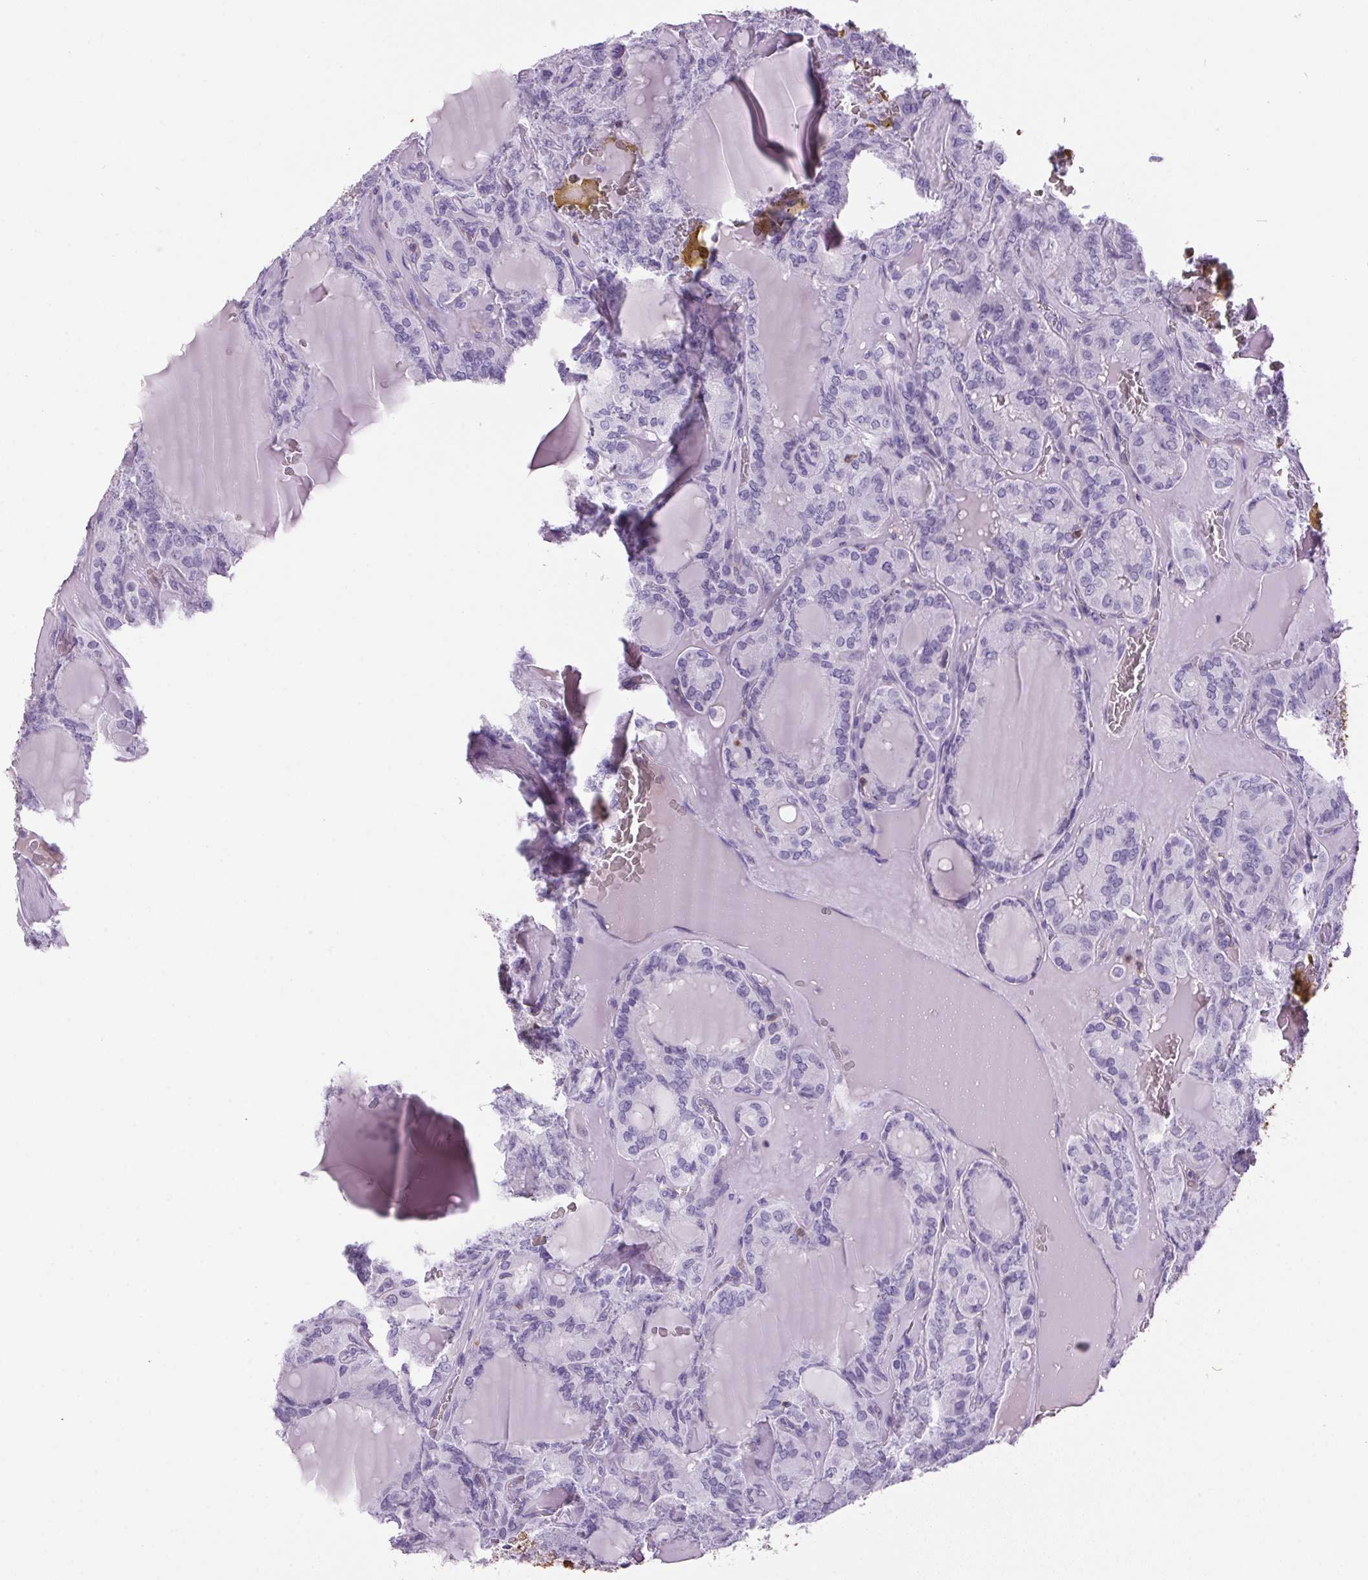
{"staining": {"intensity": "negative", "quantity": "none", "location": "none"}, "tissue": "thyroid cancer", "cell_type": "Tumor cells", "image_type": "cancer", "snomed": [{"axis": "morphology", "description": "Papillary adenocarcinoma, NOS"}, {"axis": "topography", "description": "Thyroid gland"}], "caption": "Immunohistochemical staining of thyroid papillary adenocarcinoma demonstrates no significant expression in tumor cells.", "gene": "S100A2", "patient": {"sex": "male", "age": 87}}